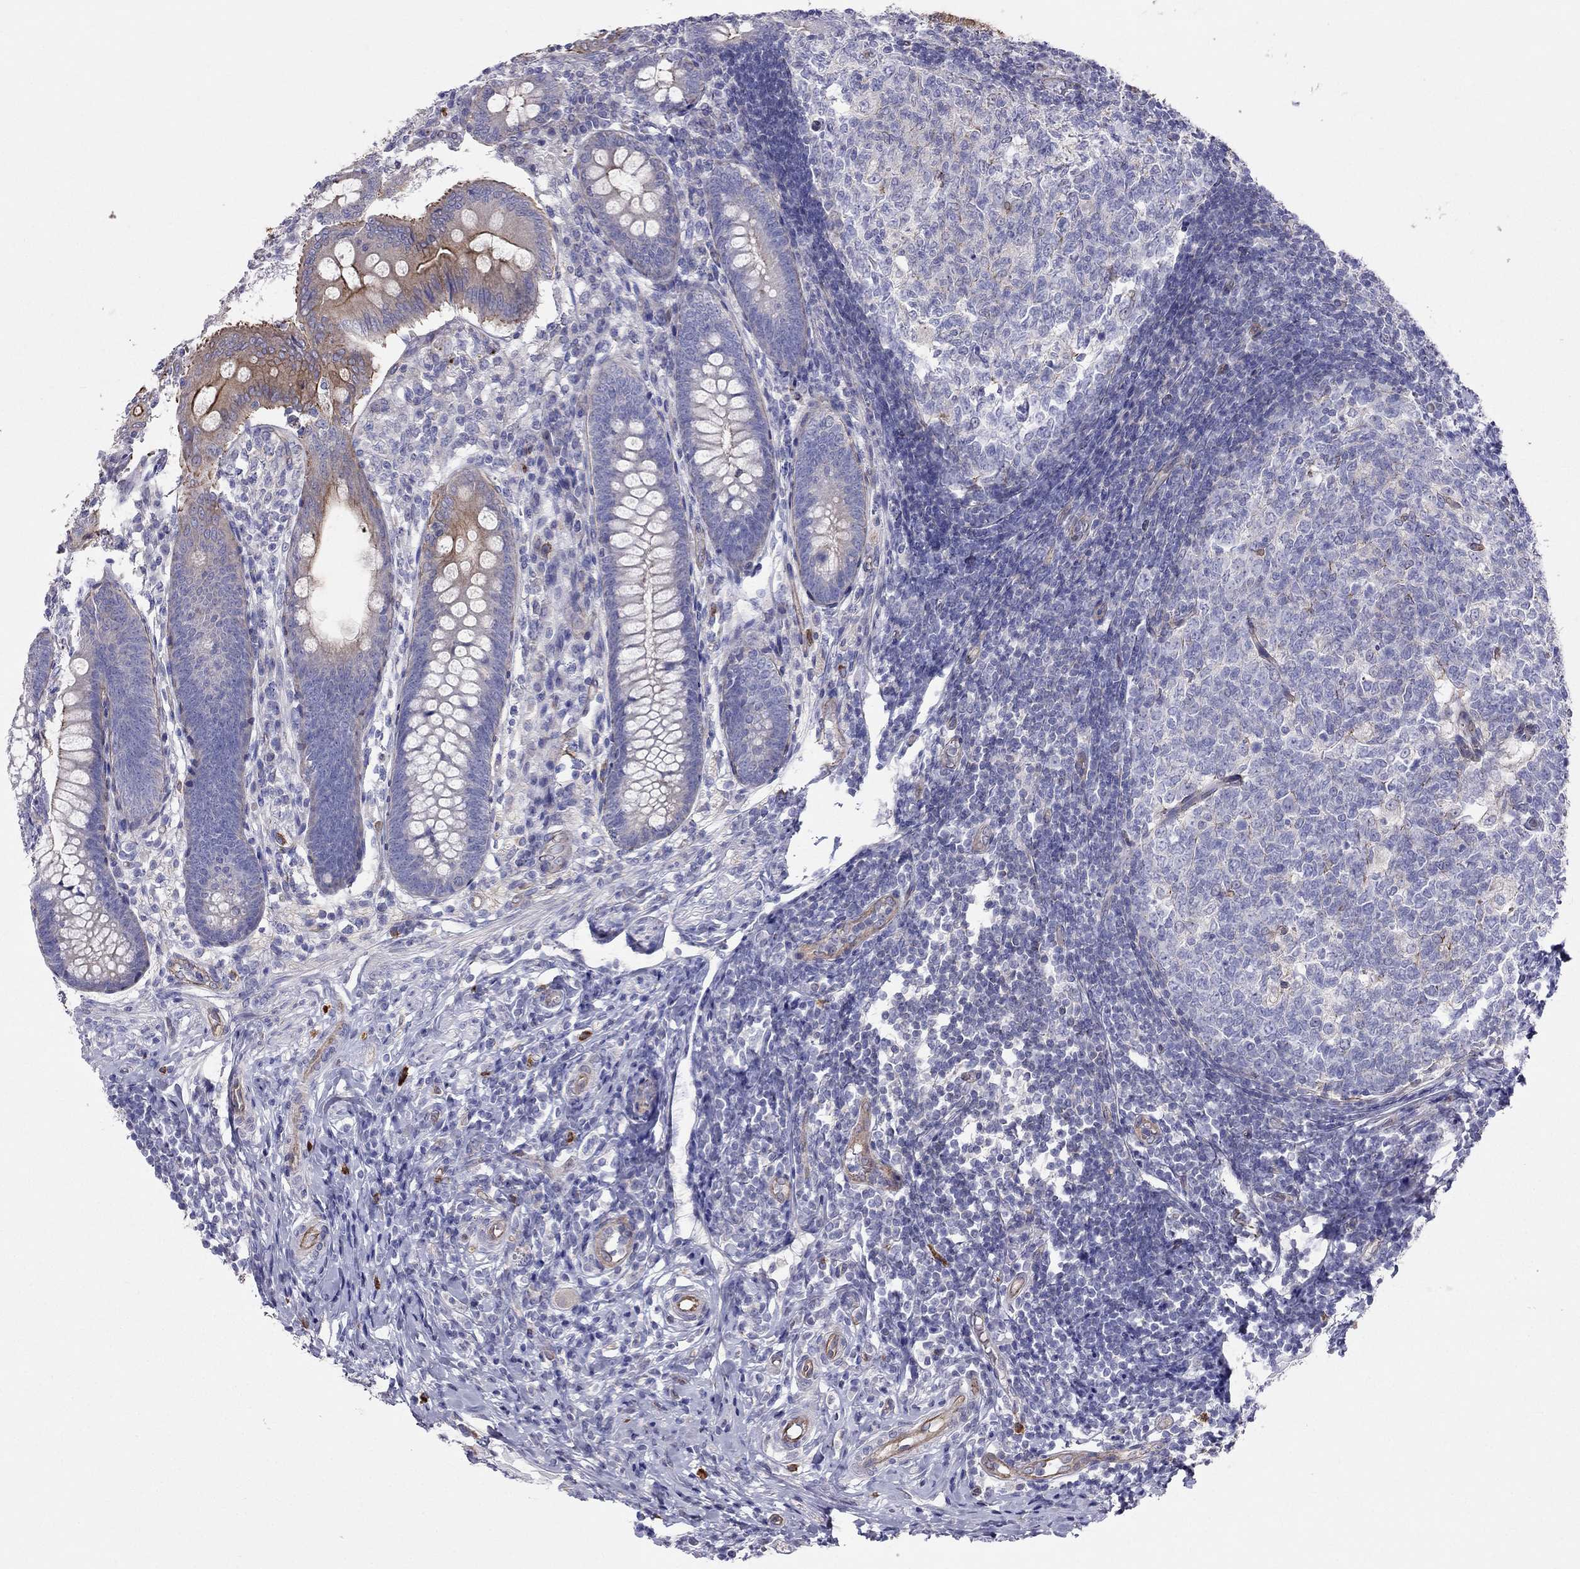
{"staining": {"intensity": "moderate", "quantity": "<25%", "location": "cytoplasmic/membranous"}, "tissue": "appendix", "cell_type": "Glandular cells", "image_type": "normal", "snomed": [{"axis": "morphology", "description": "Normal tissue, NOS"}, {"axis": "morphology", "description": "Inflammation, NOS"}, {"axis": "topography", "description": "Appendix"}], "caption": "Appendix stained with immunohistochemistry (IHC) shows moderate cytoplasmic/membranous staining in approximately <25% of glandular cells. (brown staining indicates protein expression, while blue staining denotes nuclei).", "gene": "ENOX1", "patient": {"sex": "male", "age": 16}}